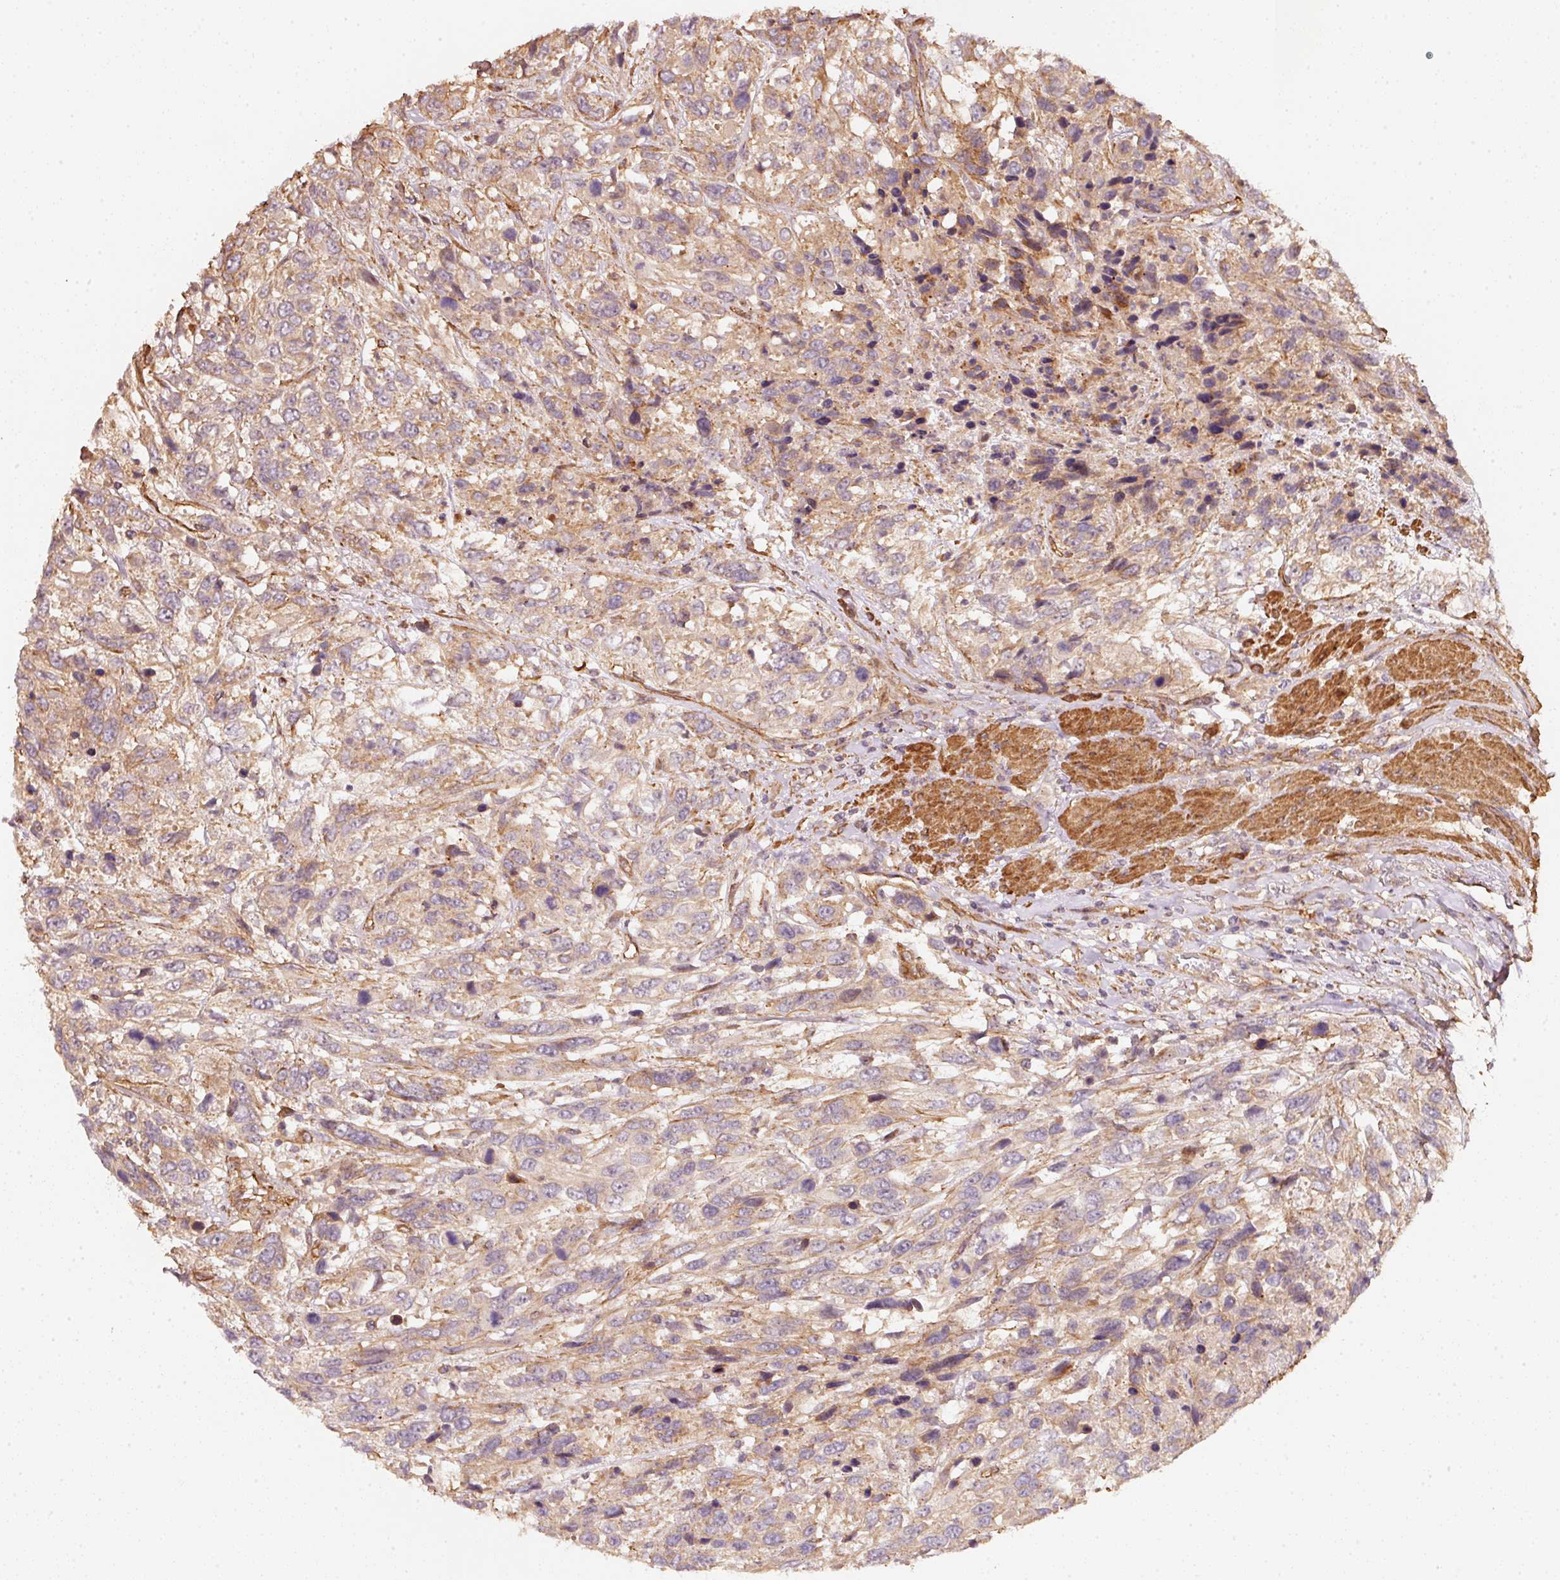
{"staining": {"intensity": "weak", "quantity": ">75%", "location": "cytoplasmic/membranous"}, "tissue": "urothelial cancer", "cell_type": "Tumor cells", "image_type": "cancer", "snomed": [{"axis": "morphology", "description": "Urothelial carcinoma, High grade"}, {"axis": "topography", "description": "Urinary bladder"}], "caption": "Human high-grade urothelial carcinoma stained with a protein marker displays weak staining in tumor cells.", "gene": "CEP95", "patient": {"sex": "female", "age": 70}}